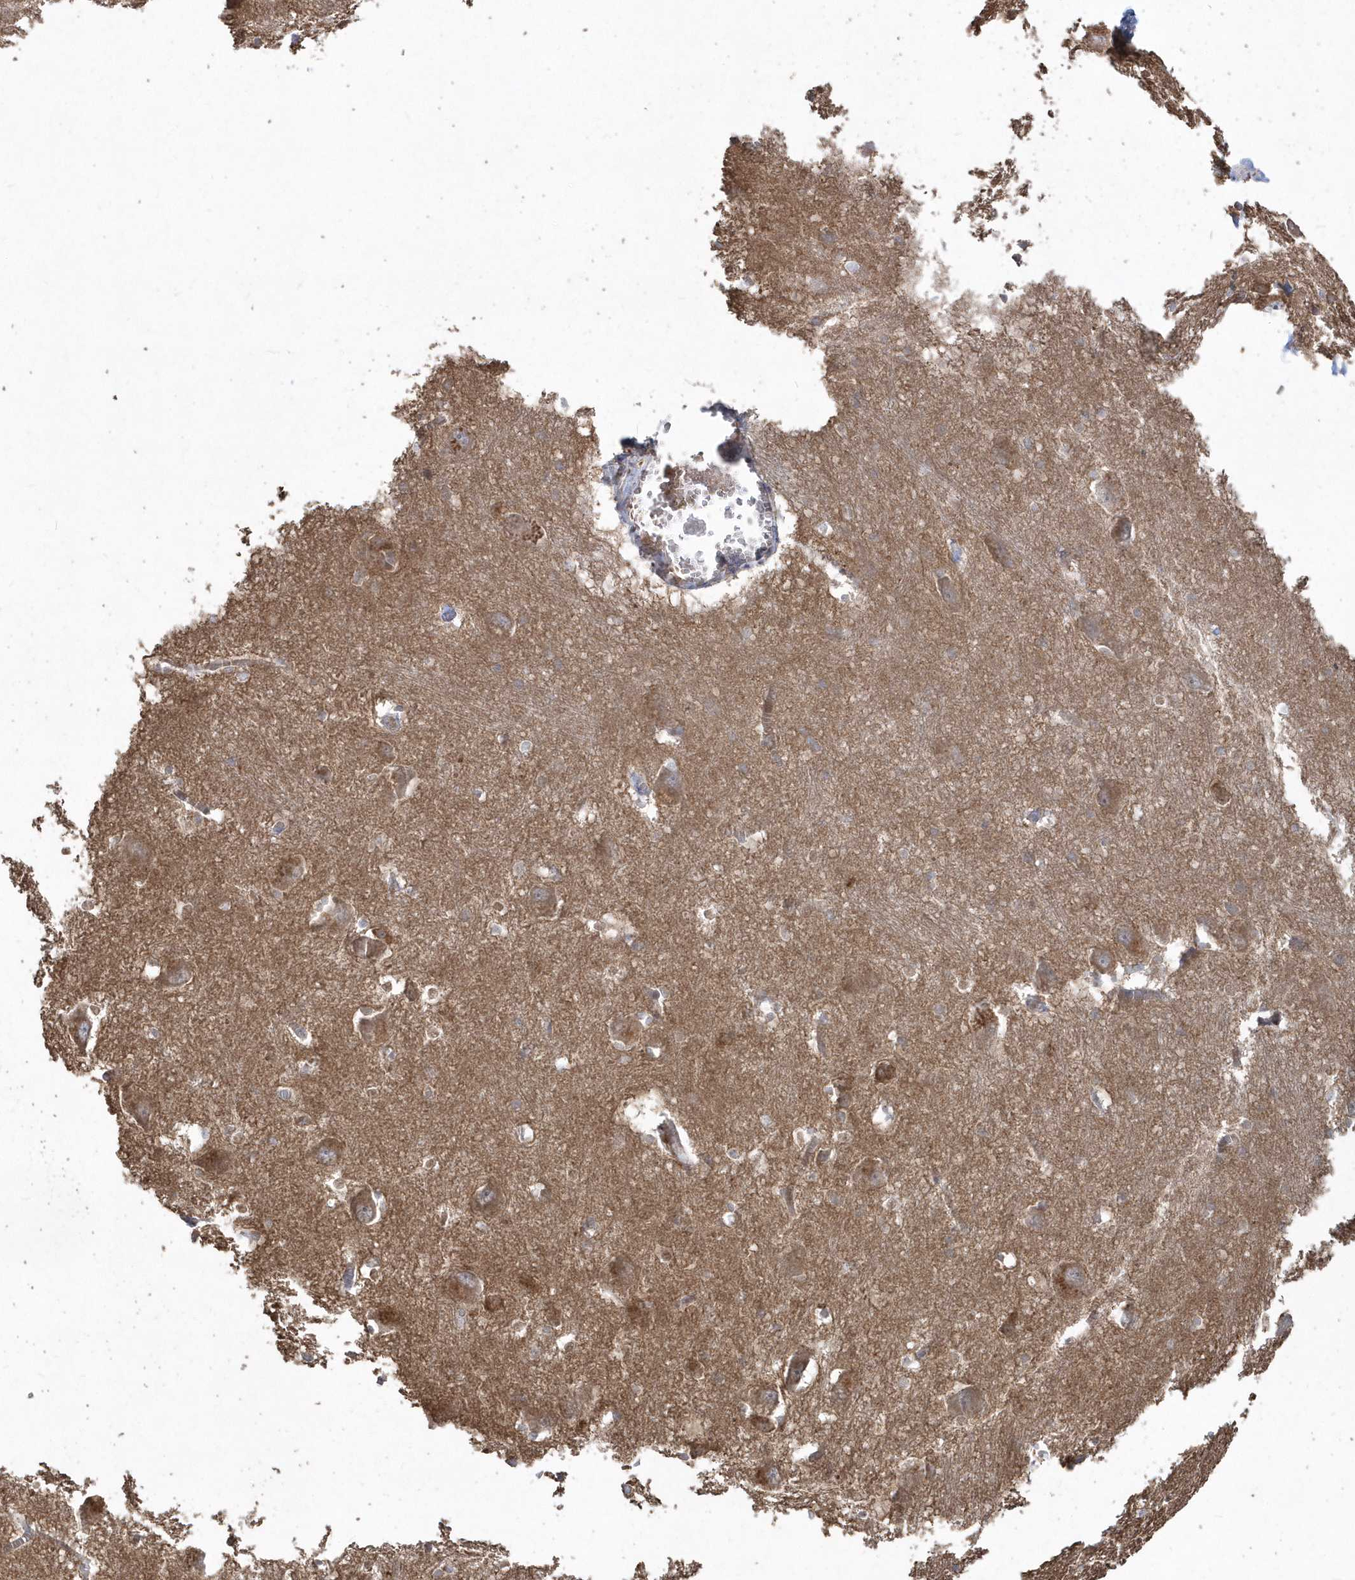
{"staining": {"intensity": "weak", "quantity": "<25%", "location": "cytoplasmic/membranous"}, "tissue": "caudate", "cell_type": "Glial cells", "image_type": "normal", "snomed": [{"axis": "morphology", "description": "Normal tissue, NOS"}, {"axis": "topography", "description": "Lateral ventricle wall"}], "caption": "Protein analysis of normal caudate displays no significant staining in glial cells. (Brightfield microscopy of DAB IHC at high magnification).", "gene": "GEMIN6", "patient": {"sex": "male", "age": 37}}